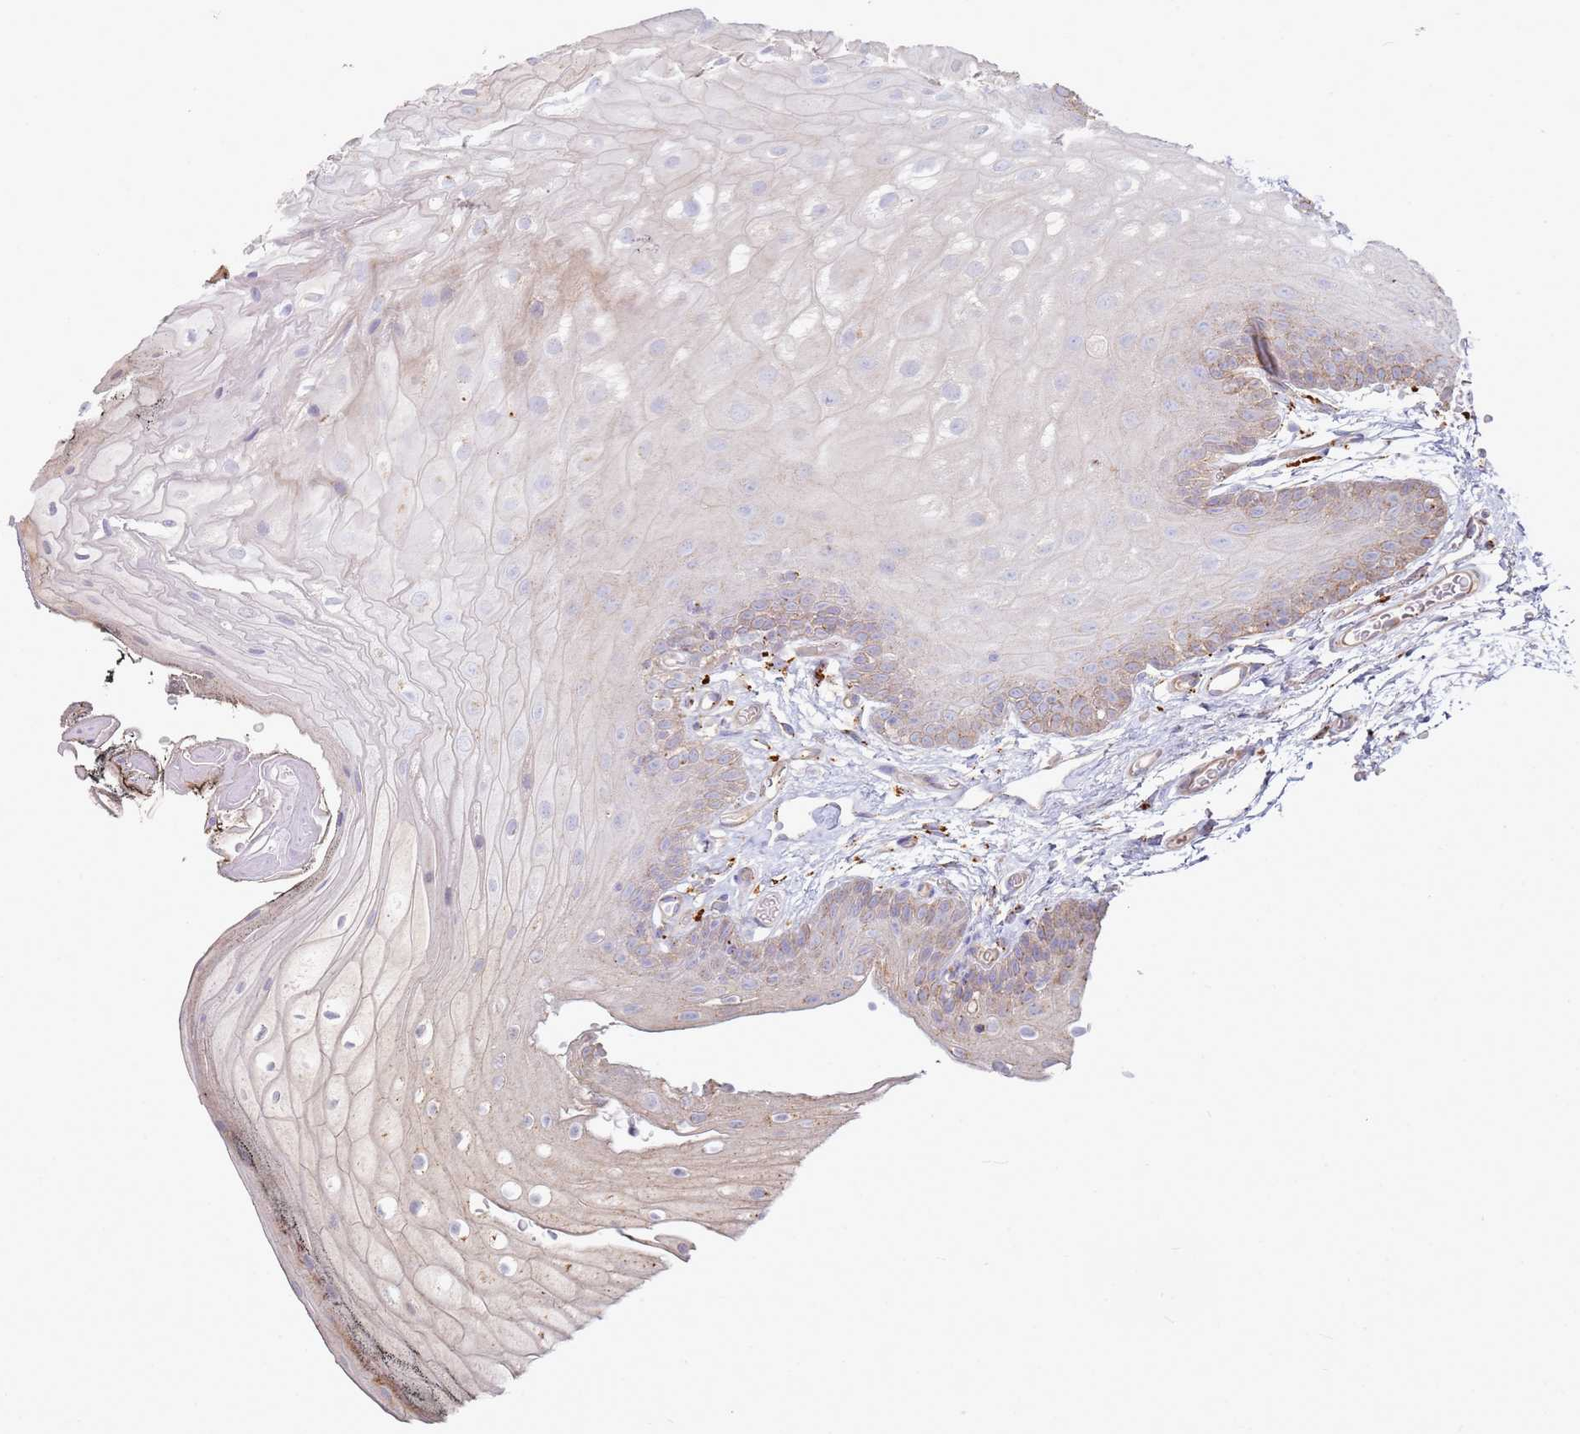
{"staining": {"intensity": "weak", "quantity": "<25%", "location": "cytoplasmic/membranous"}, "tissue": "oral mucosa", "cell_type": "Squamous epithelial cells", "image_type": "normal", "snomed": [{"axis": "morphology", "description": "Normal tissue, NOS"}, {"axis": "morphology", "description": "Squamous cell carcinoma, NOS"}, {"axis": "topography", "description": "Oral tissue"}, {"axis": "topography", "description": "Head-Neck"}], "caption": "Benign oral mucosa was stained to show a protein in brown. There is no significant expression in squamous epithelial cells. (DAB (3,3'-diaminobenzidine) immunohistochemistry with hematoxylin counter stain).", "gene": "TMEM229B", "patient": {"sex": "female", "age": 81}}